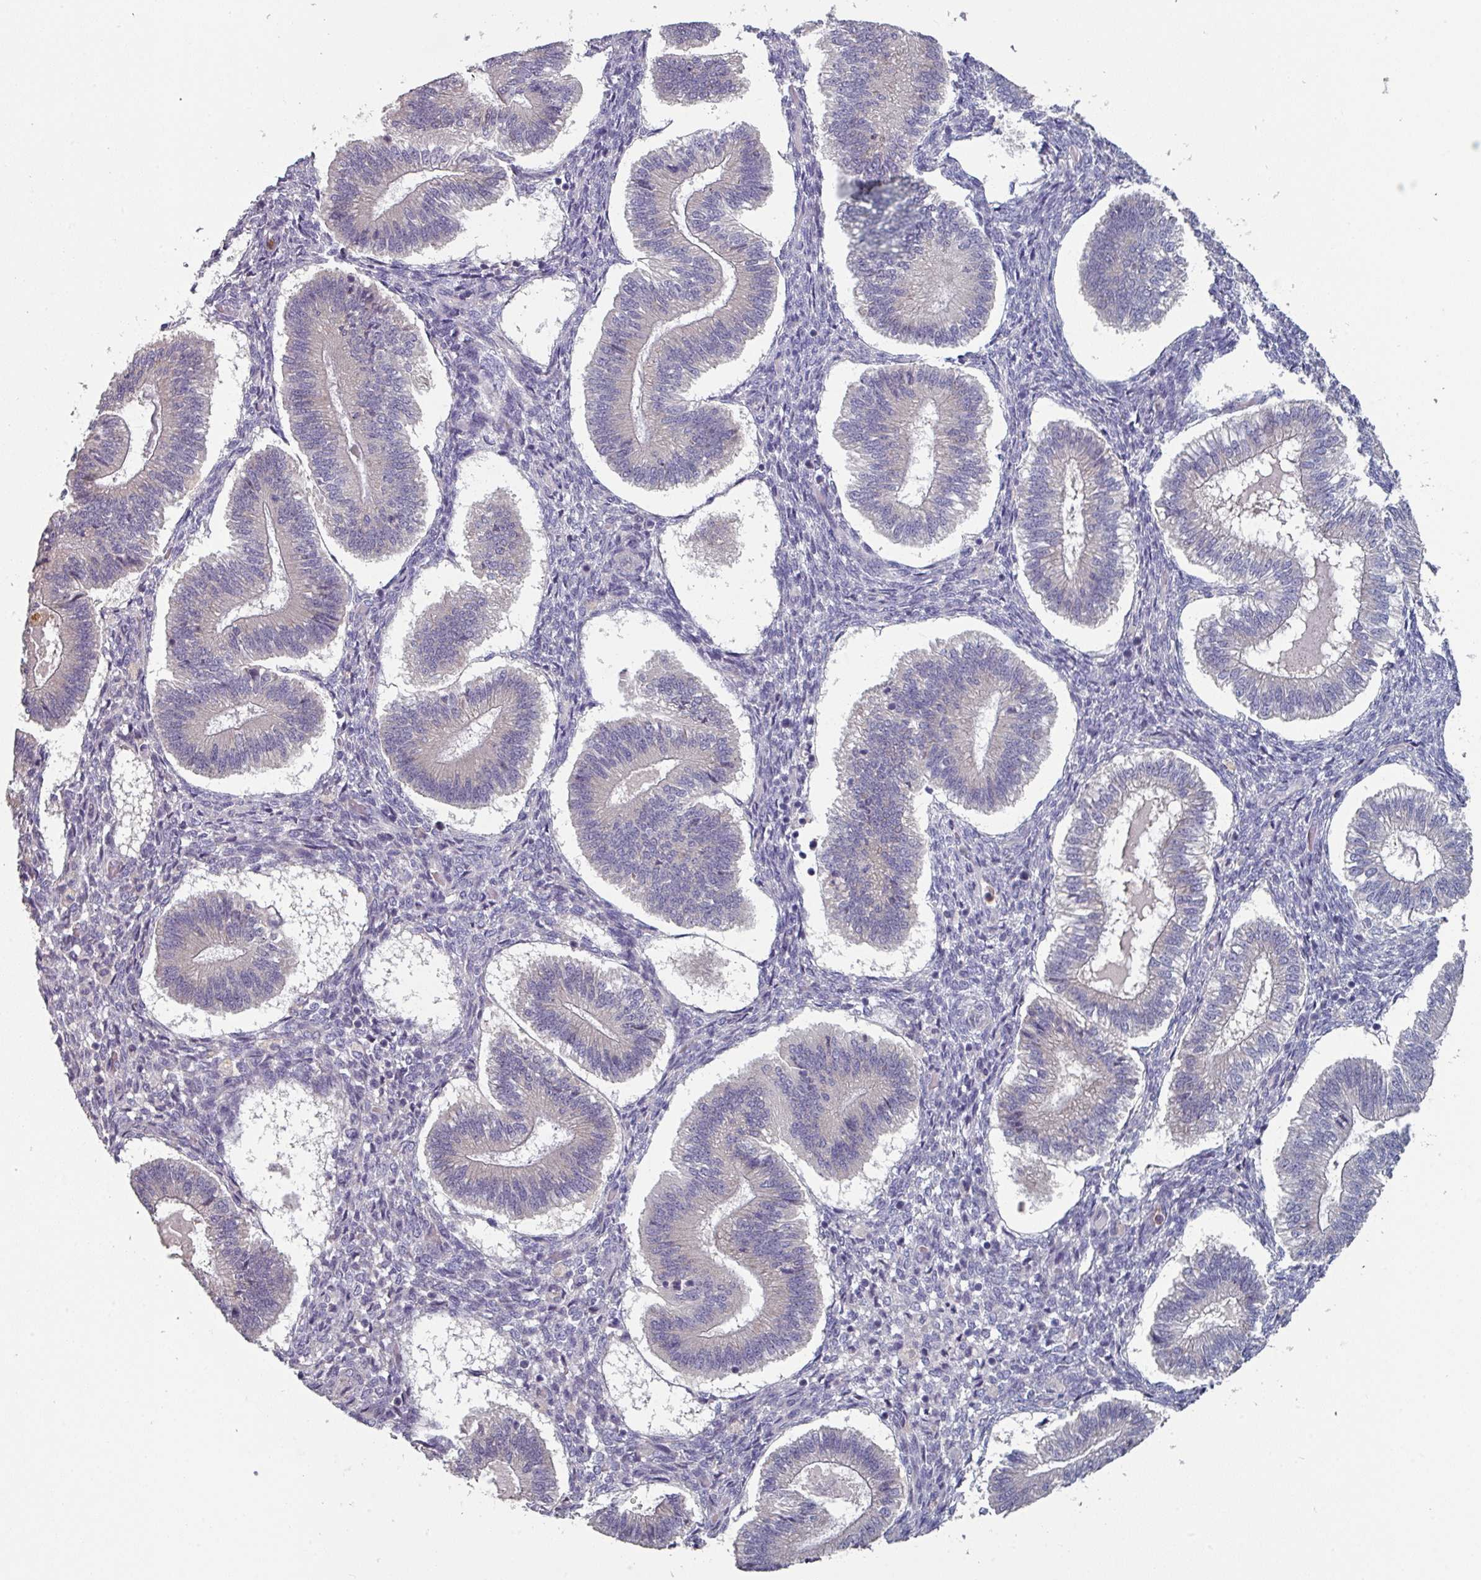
{"staining": {"intensity": "negative", "quantity": "none", "location": "none"}, "tissue": "endometrium", "cell_type": "Cells in endometrial stroma", "image_type": "normal", "snomed": [{"axis": "morphology", "description": "Normal tissue, NOS"}, {"axis": "topography", "description": "Endometrium"}], "caption": "Immunohistochemical staining of benign endometrium demonstrates no significant expression in cells in endometrial stroma. The staining is performed using DAB brown chromogen with nuclei counter-stained in using hematoxylin.", "gene": "PRAMEF7", "patient": {"sex": "female", "age": 25}}